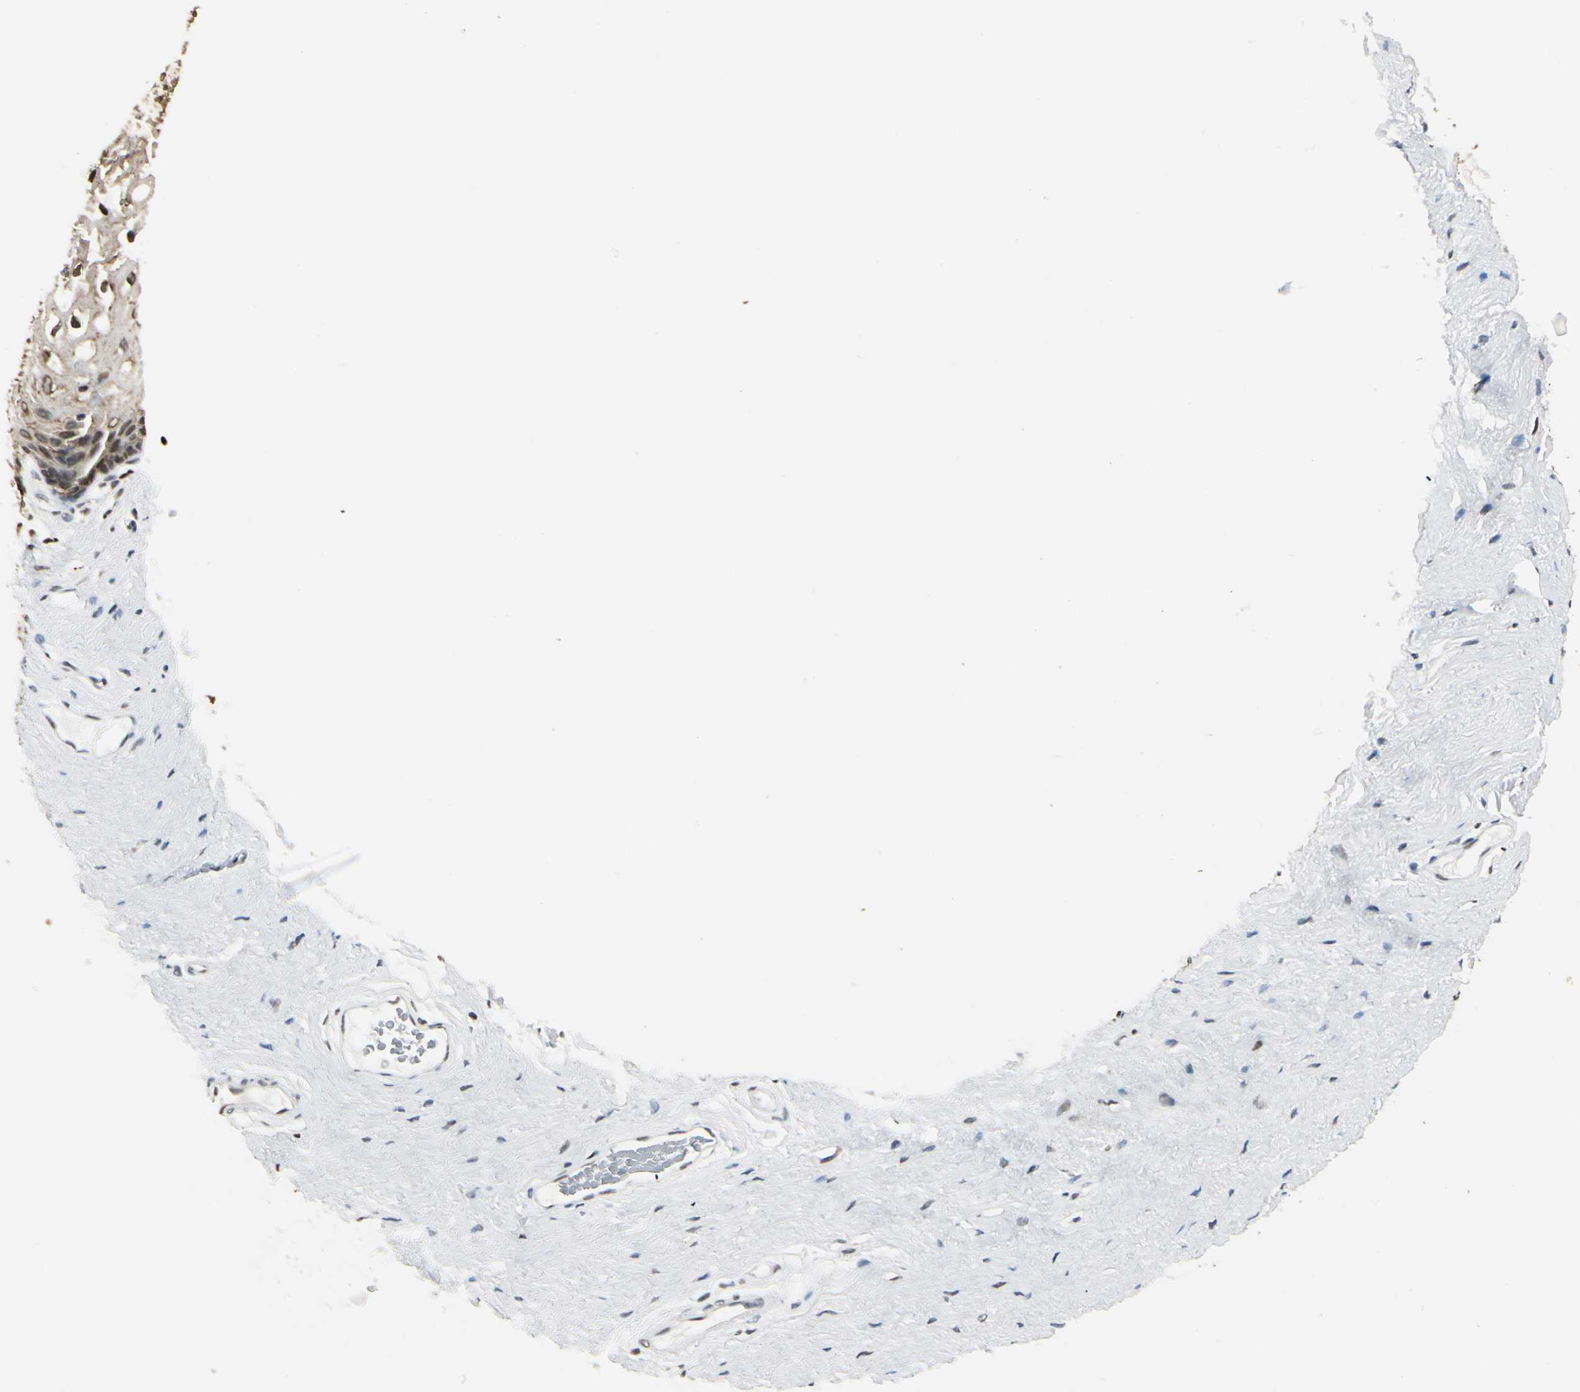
{"staining": {"intensity": "moderate", "quantity": "25%-75%", "location": "cytoplasmic/membranous,nuclear"}, "tissue": "vagina", "cell_type": "Squamous epithelial cells", "image_type": "normal", "snomed": [{"axis": "morphology", "description": "Normal tissue, NOS"}, {"axis": "topography", "description": "Vagina"}], "caption": "IHC photomicrograph of unremarkable human vagina stained for a protein (brown), which shows medium levels of moderate cytoplasmic/membranous,nuclear staining in approximately 25%-75% of squamous epithelial cells.", "gene": "FANCG", "patient": {"sex": "female", "age": 61}}